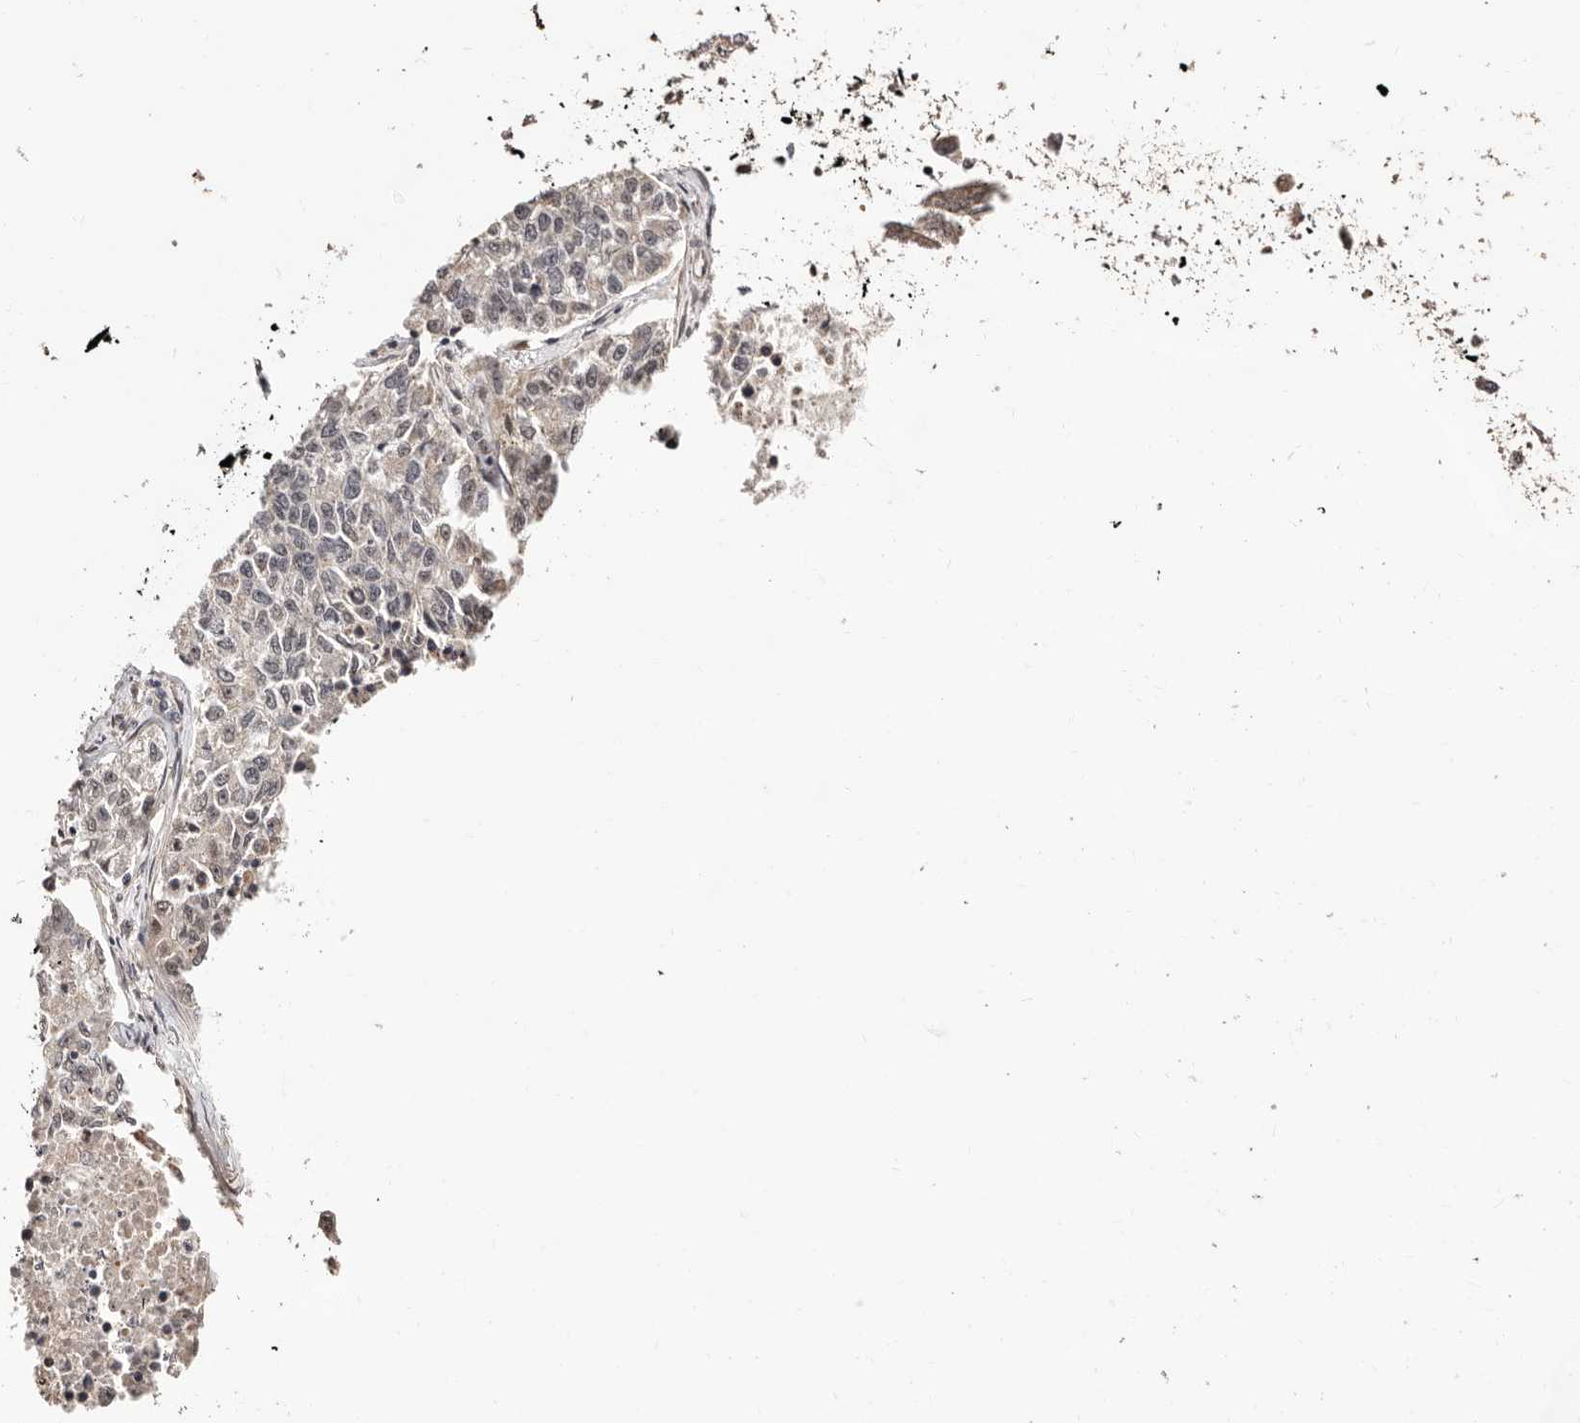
{"staining": {"intensity": "negative", "quantity": "none", "location": "none"}, "tissue": "lung cancer", "cell_type": "Tumor cells", "image_type": "cancer", "snomed": [{"axis": "morphology", "description": "Adenocarcinoma, NOS"}, {"axis": "topography", "description": "Lung"}], "caption": "Immunohistochemical staining of lung adenocarcinoma shows no significant staining in tumor cells. The staining was performed using DAB to visualize the protein expression in brown, while the nuclei were stained in blue with hematoxylin (Magnification: 20x).", "gene": "CTNNBL1", "patient": {"sex": "male", "age": 49}}